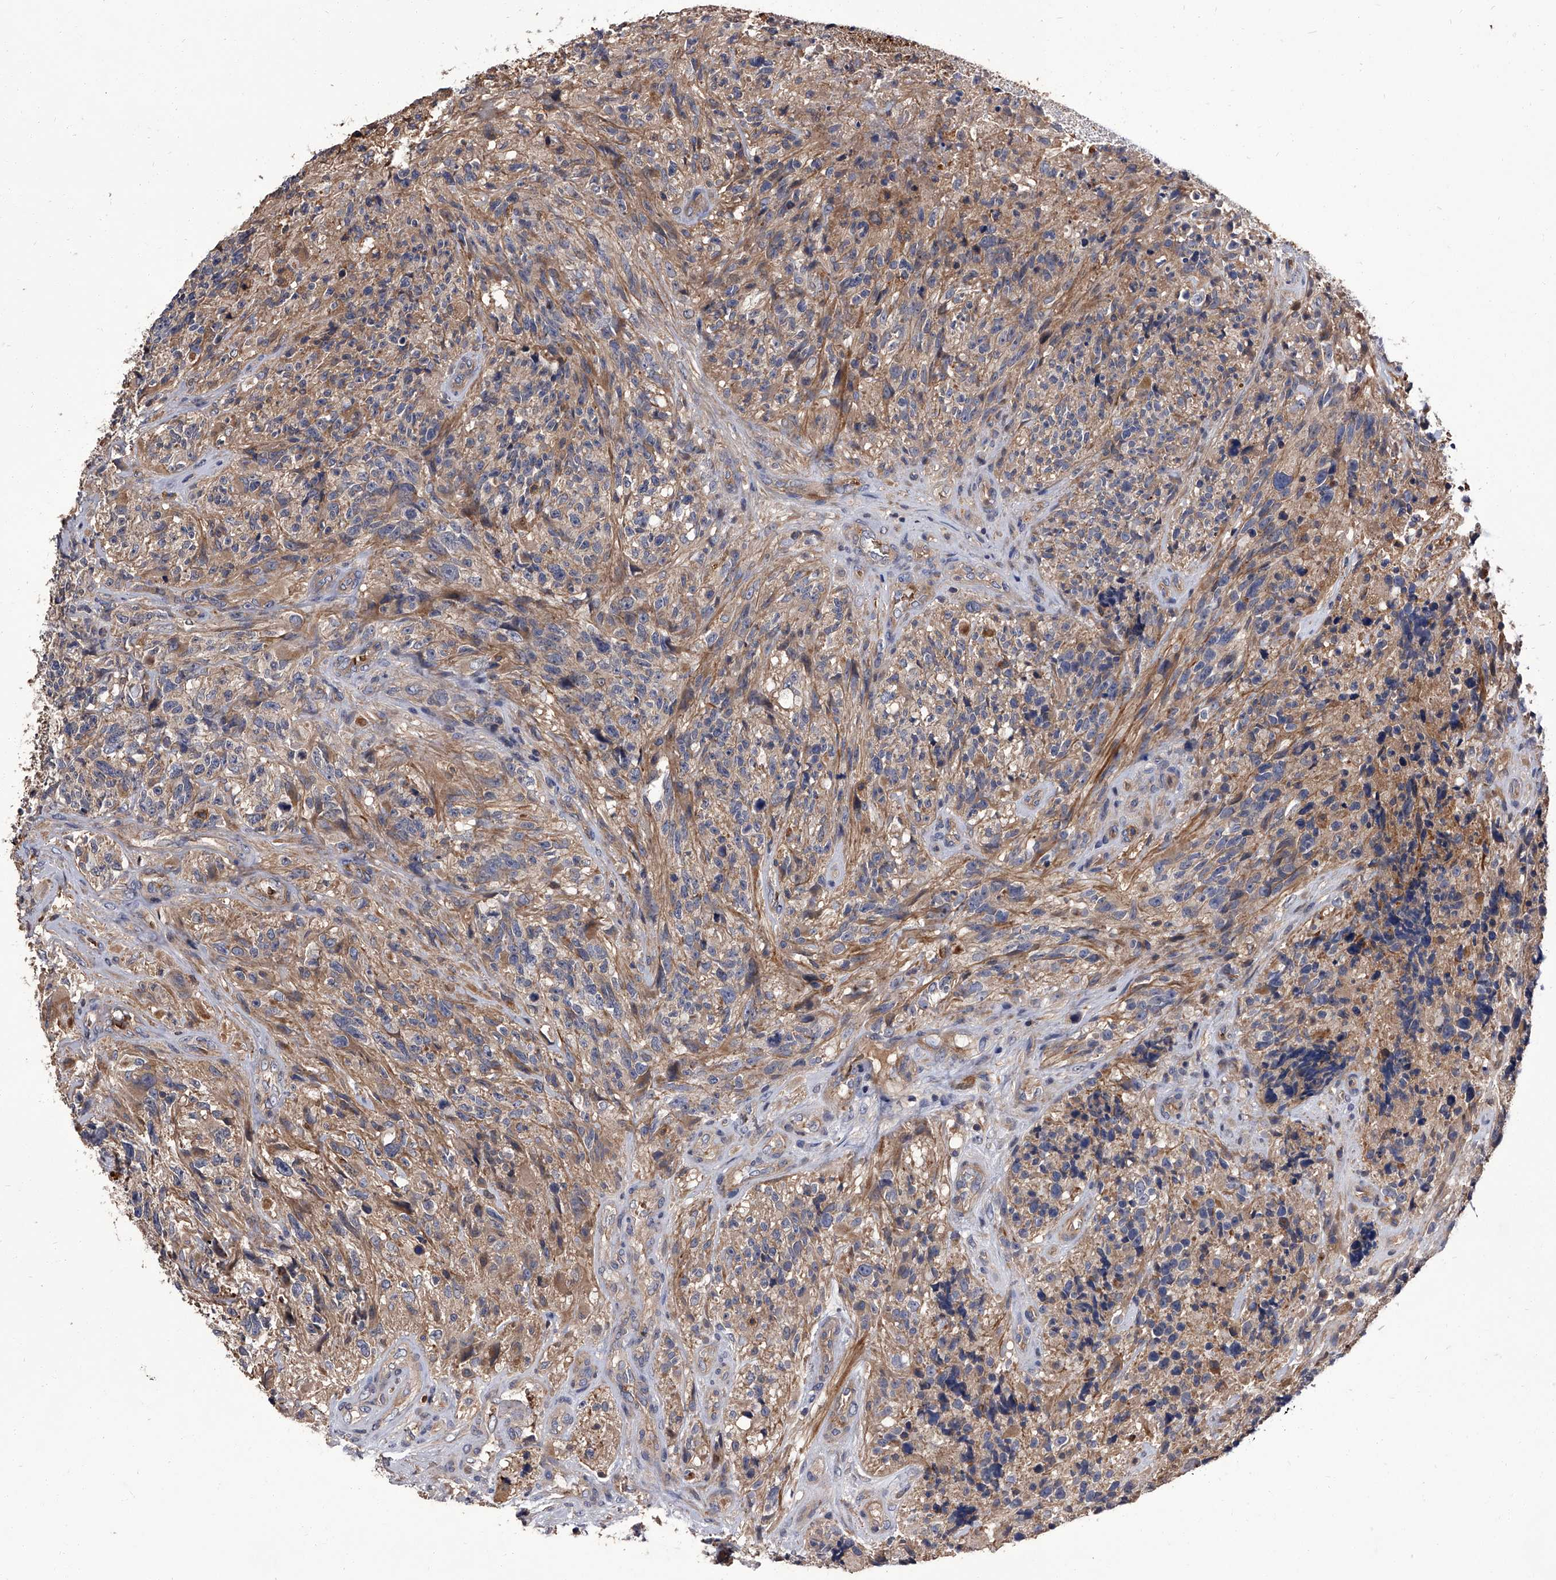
{"staining": {"intensity": "weak", "quantity": "<25%", "location": "cytoplasmic/membranous"}, "tissue": "glioma", "cell_type": "Tumor cells", "image_type": "cancer", "snomed": [{"axis": "morphology", "description": "Glioma, malignant, High grade"}, {"axis": "topography", "description": "Brain"}], "caption": "DAB immunohistochemical staining of glioma shows no significant staining in tumor cells.", "gene": "STK36", "patient": {"sex": "male", "age": 69}}